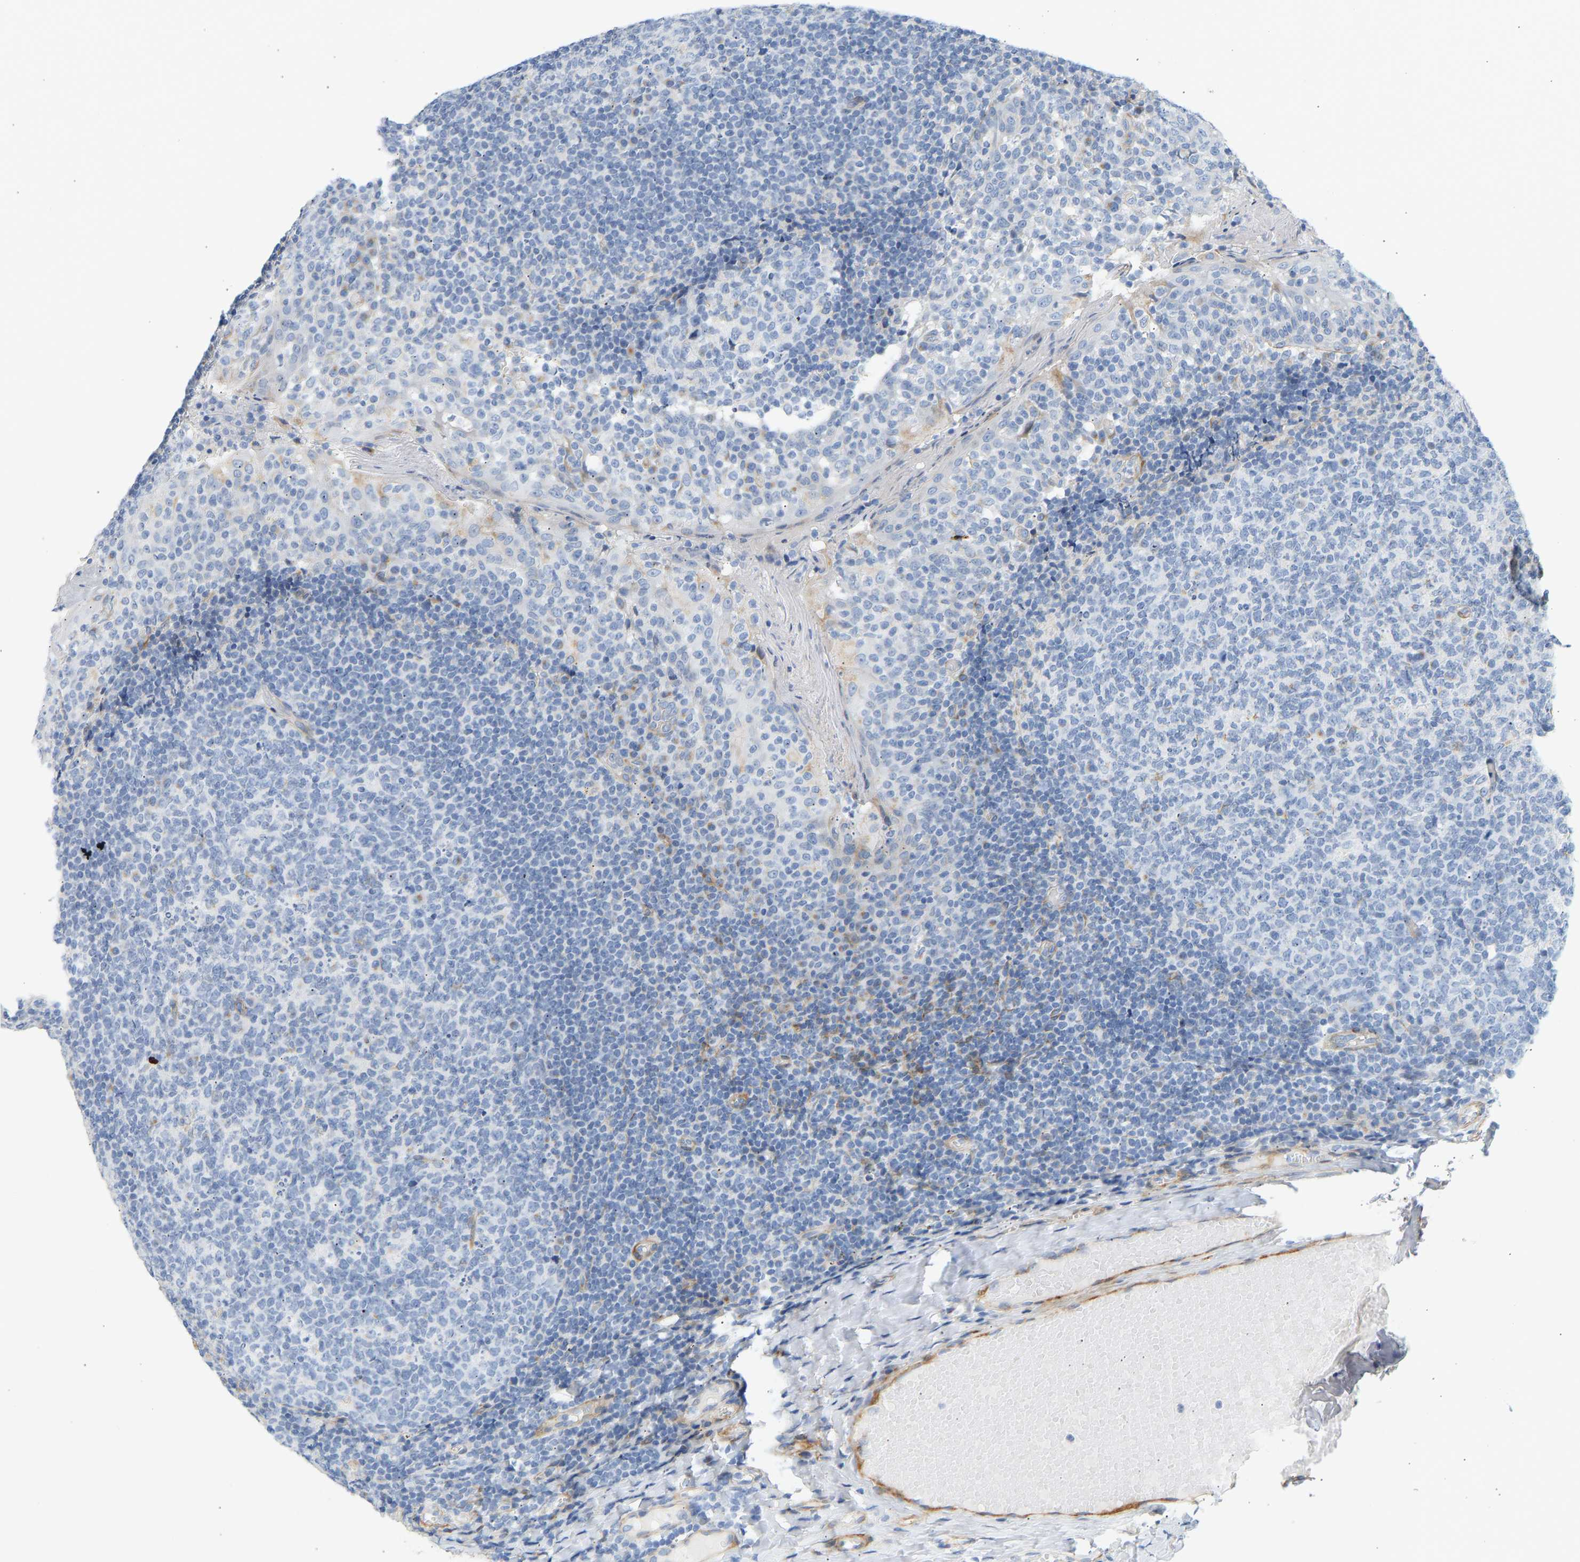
{"staining": {"intensity": "negative", "quantity": "none", "location": "none"}, "tissue": "tonsil", "cell_type": "Germinal center cells", "image_type": "normal", "snomed": [{"axis": "morphology", "description": "Normal tissue, NOS"}, {"axis": "topography", "description": "Tonsil"}], "caption": "An immunohistochemistry histopathology image of normal tonsil is shown. There is no staining in germinal center cells of tonsil. (Stains: DAB (3,3'-diaminobenzidine) IHC with hematoxylin counter stain, Microscopy: brightfield microscopy at high magnification).", "gene": "SLC30A7", "patient": {"sex": "female", "age": 19}}